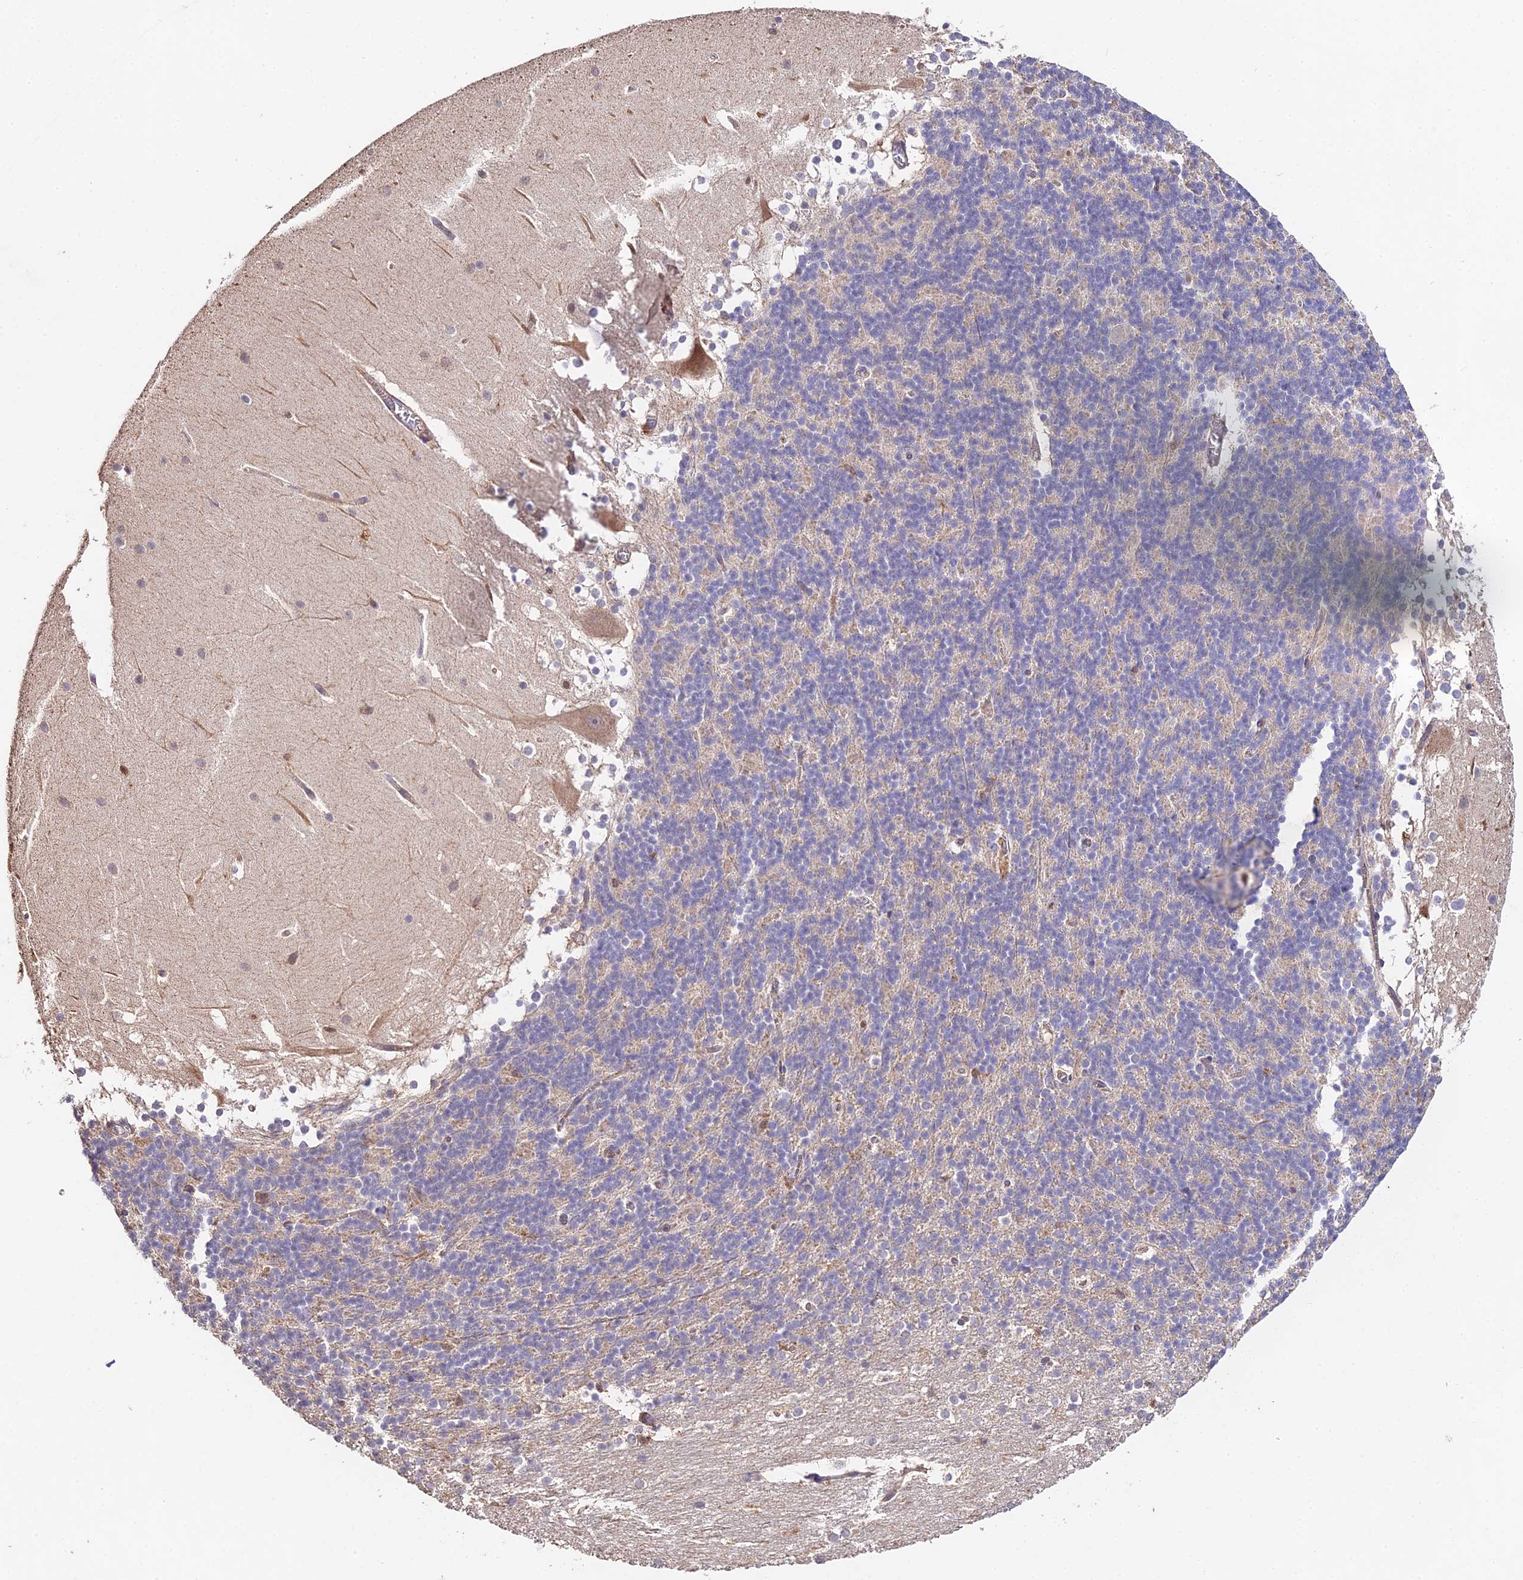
{"staining": {"intensity": "negative", "quantity": "none", "location": "none"}, "tissue": "cerebellum", "cell_type": "Cells in granular layer", "image_type": "normal", "snomed": [{"axis": "morphology", "description": "Normal tissue, NOS"}, {"axis": "topography", "description": "Cerebellum"}], "caption": "The histopathology image displays no staining of cells in granular layer in unremarkable cerebellum. Nuclei are stained in blue.", "gene": "FBP1", "patient": {"sex": "female", "age": 19}}